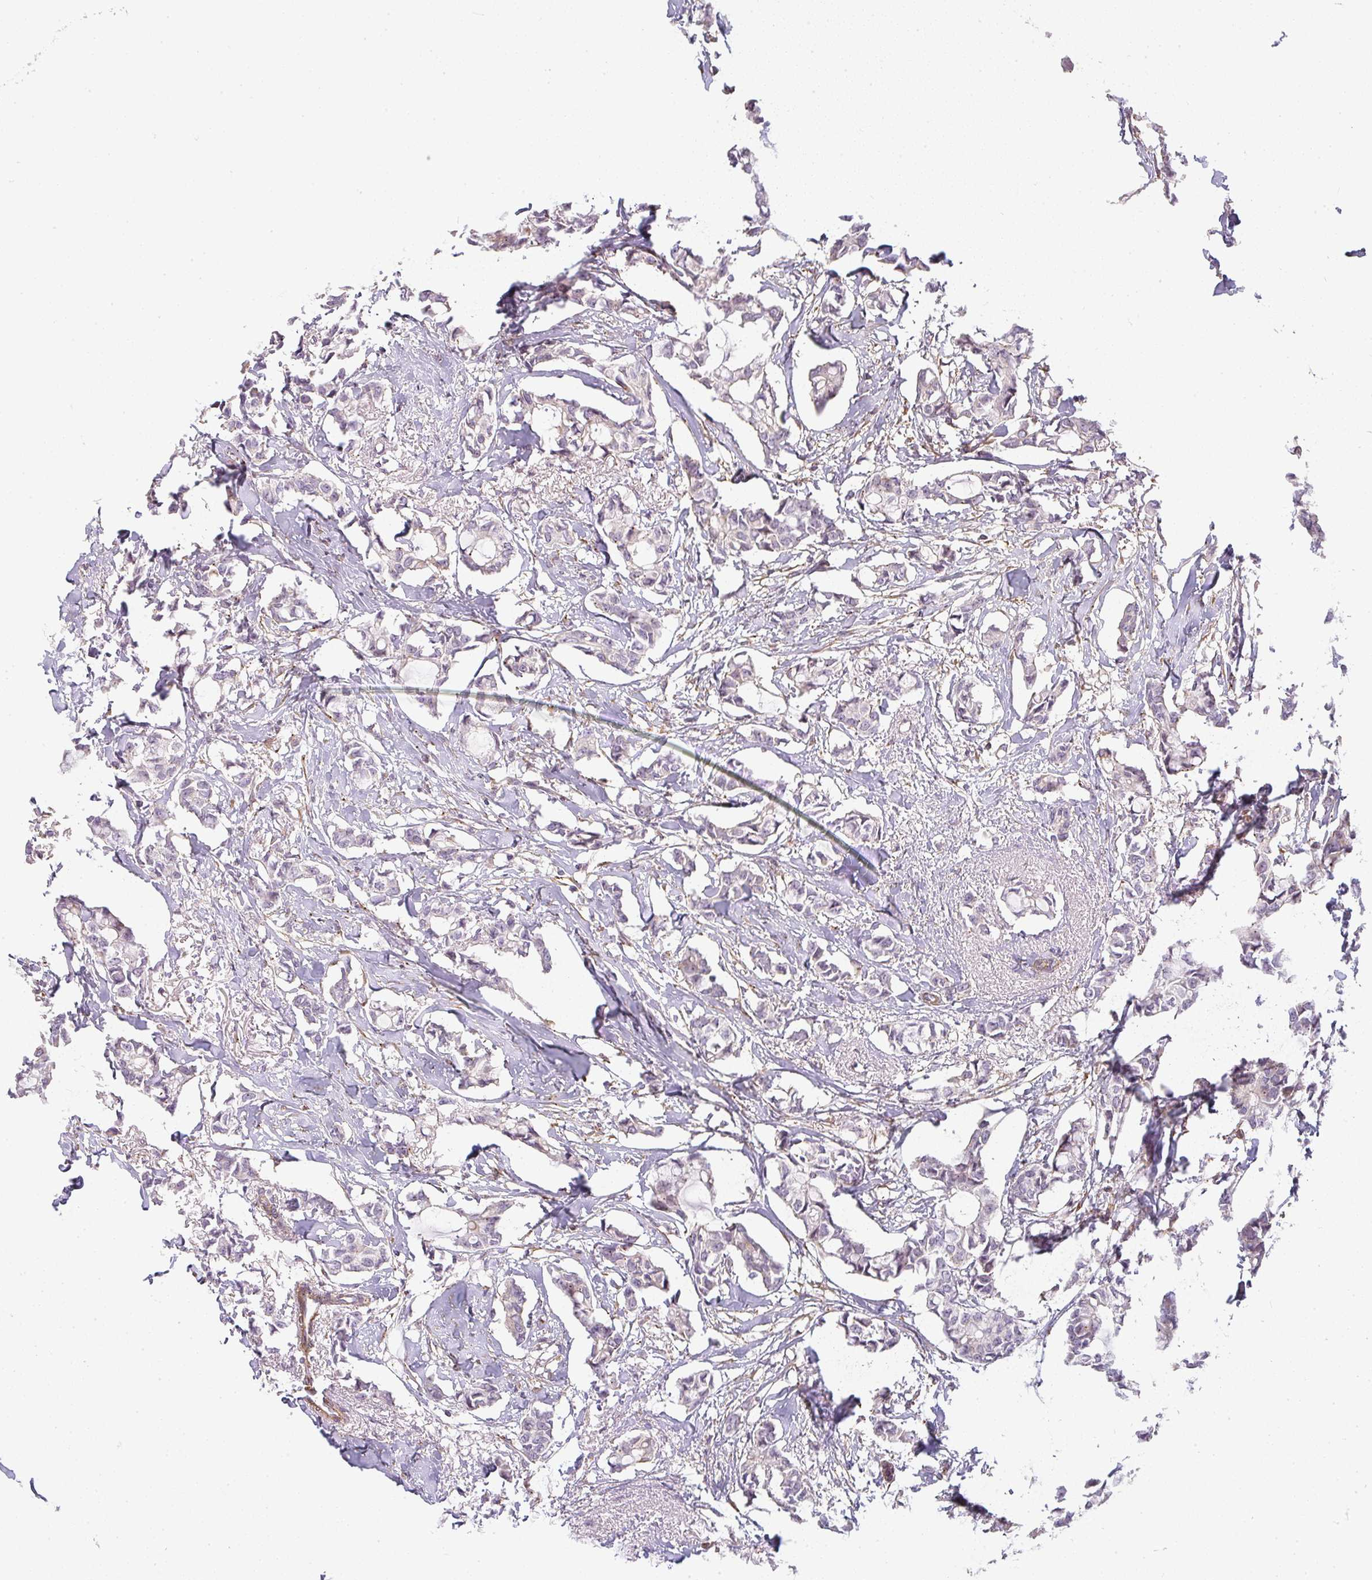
{"staining": {"intensity": "weak", "quantity": "25%-75%", "location": "cytoplasmic/membranous"}, "tissue": "breast cancer", "cell_type": "Tumor cells", "image_type": "cancer", "snomed": [{"axis": "morphology", "description": "Duct carcinoma"}, {"axis": "topography", "description": "Breast"}], "caption": "Breast invasive ductal carcinoma stained for a protein (brown) displays weak cytoplasmic/membranous positive expression in about 25%-75% of tumor cells.", "gene": "SULF1", "patient": {"sex": "female", "age": 73}}